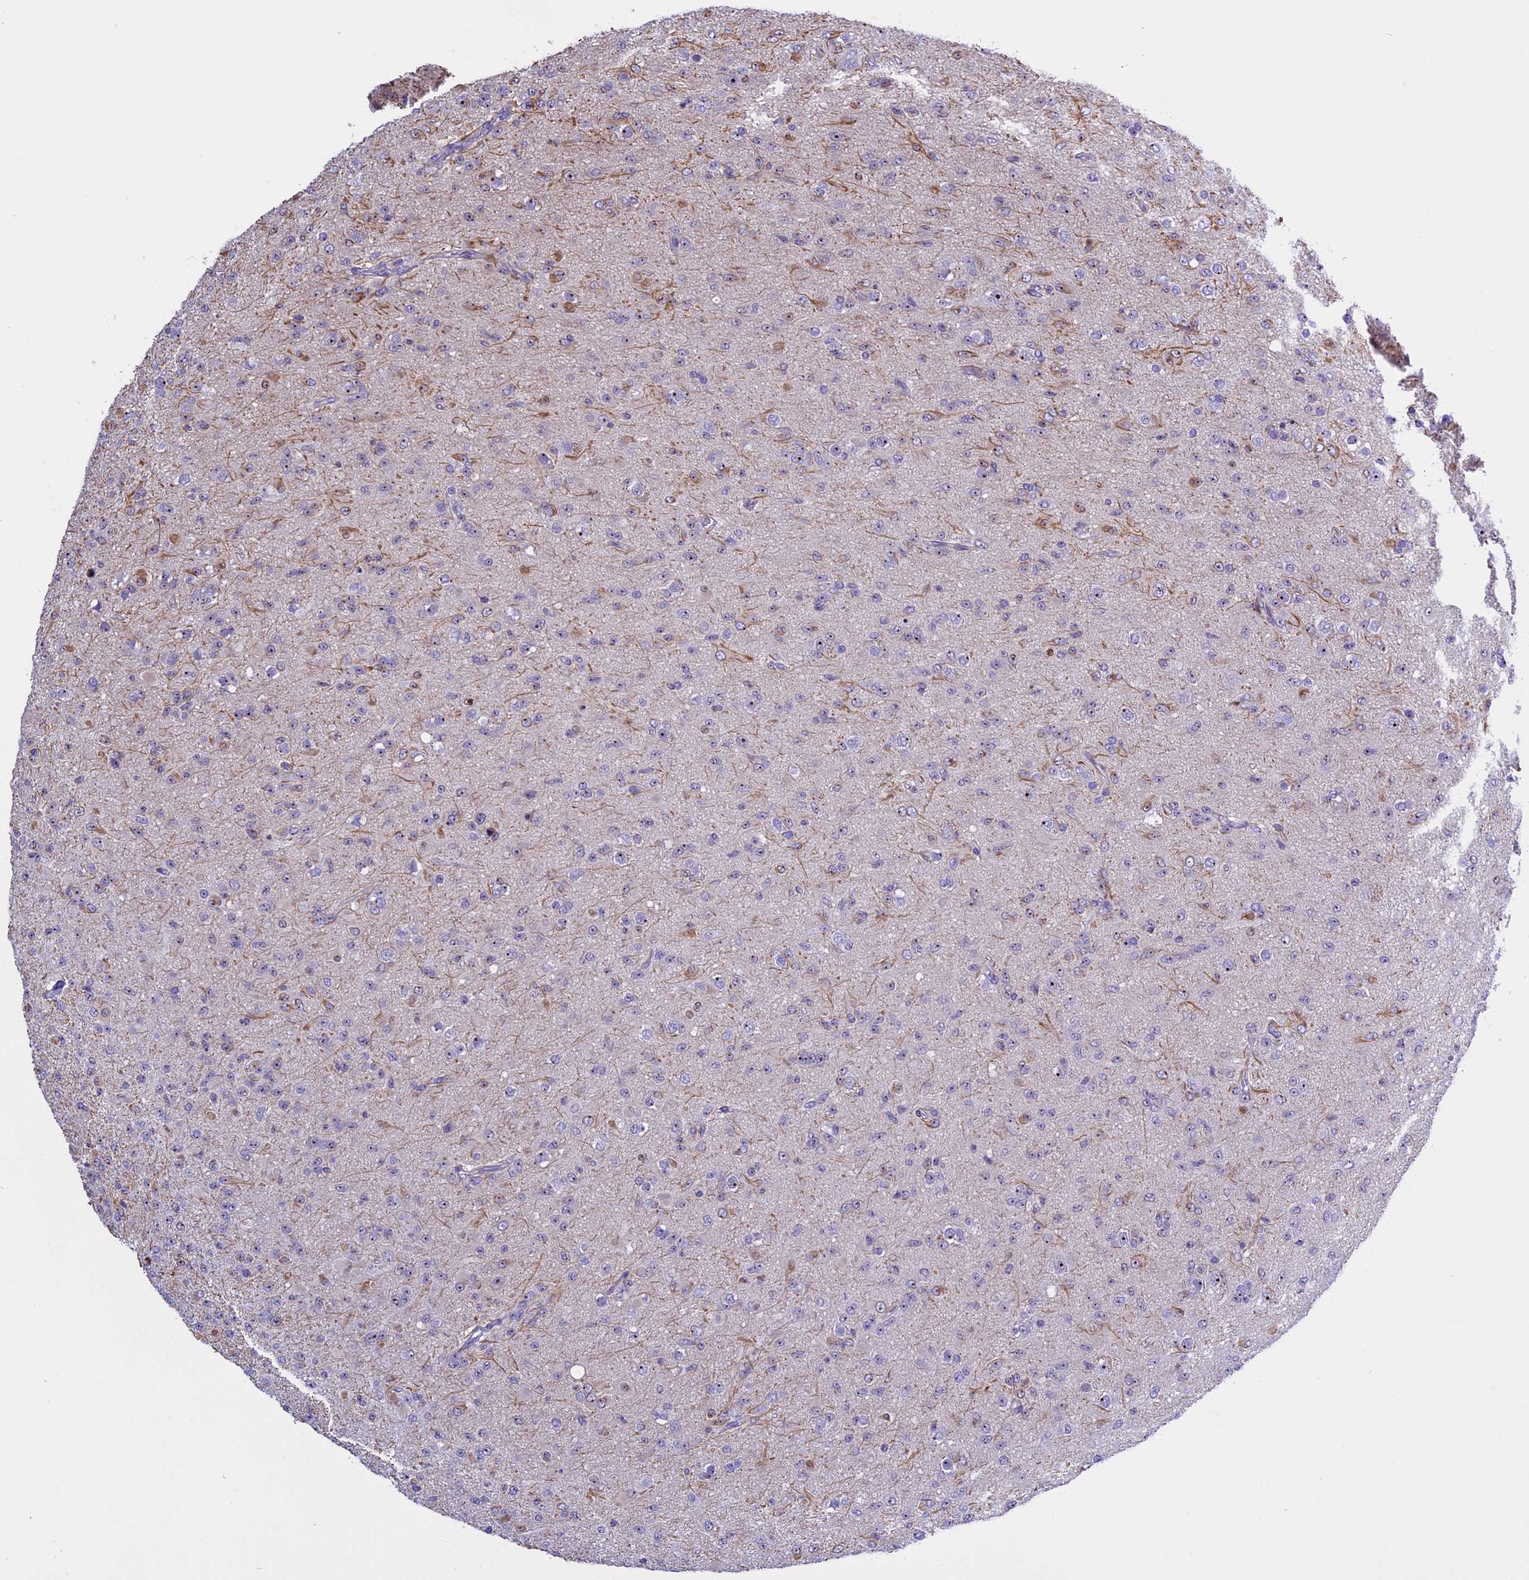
{"staining": {"intensity": "weak", "quantity": "<25%", "location": "nuclear"}, "tissue": "glioma", "cell_type": "Tumor cells", "image_type": "cancer", "snomed": [{"axis": "morphology", "description": "Glioma, malignant, Low grade"}, {"axis": "topography", "description": "Brain"}], "caption": "The histopathology image shows no significant expression in tumor cells of glioma.", "gene": "TBL3", "patient": {"sex": "male", "age": 65}}